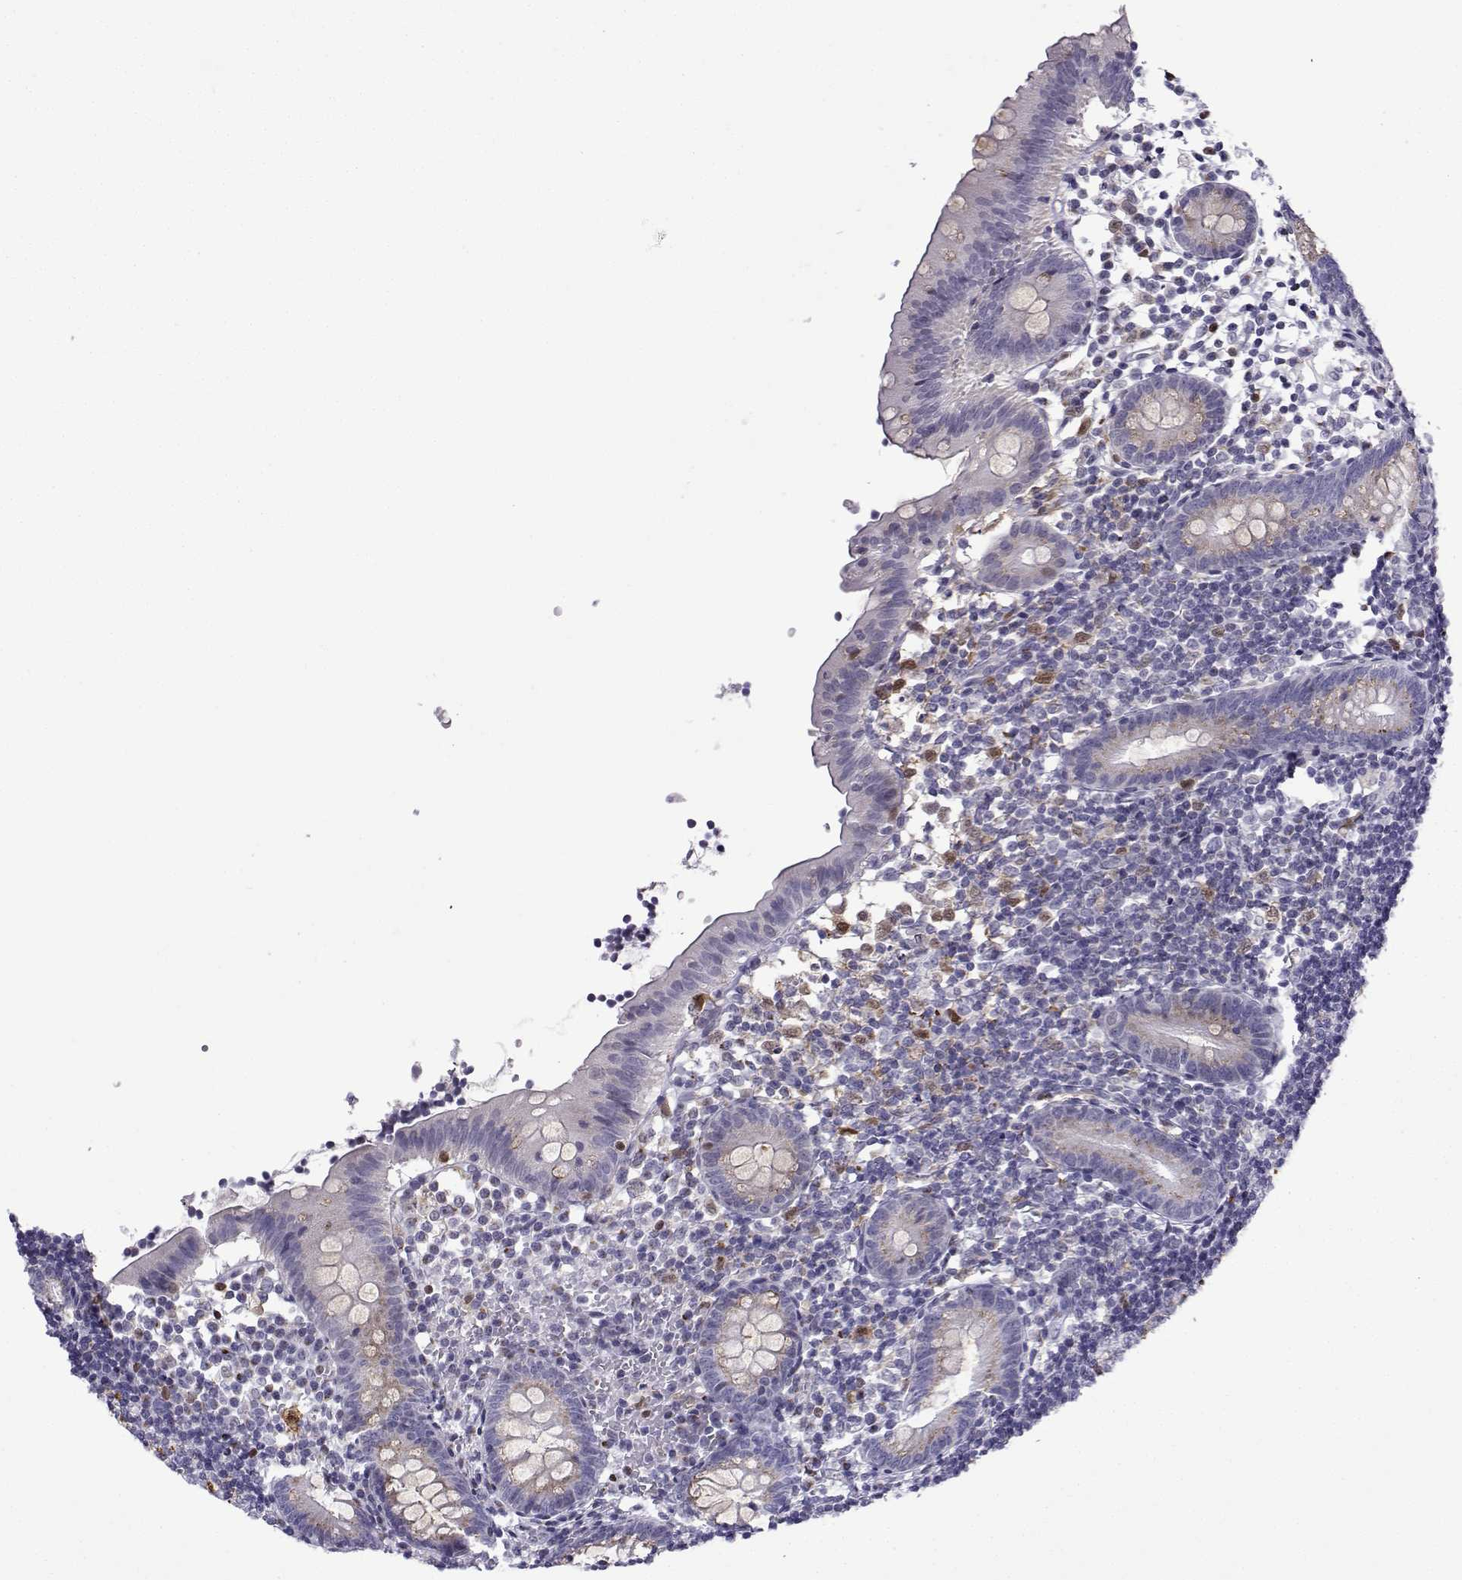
{"staining": {"intensity": "weak", "quantity": "<25%", "location": "cytoplasmic/membranous"}, "tissue": "appendix", "cell_type": "Glandular cells", "image_type": "normal", "snomed": [{"axis": "morphology", "description": "Normal tissue, NOS"}, {"axis": "topography", "description": "Appendix"}], "caption": "IHC of unremarkable human appendix shows no expression in glandular cells. (DAB (3,3'-diaminobenzidine) immunohistochemistry (IHC) visualized using brightfield microscopy, high magnification).", "gene": "HTR7", "patient": {"sex": "female", "age": 40}}